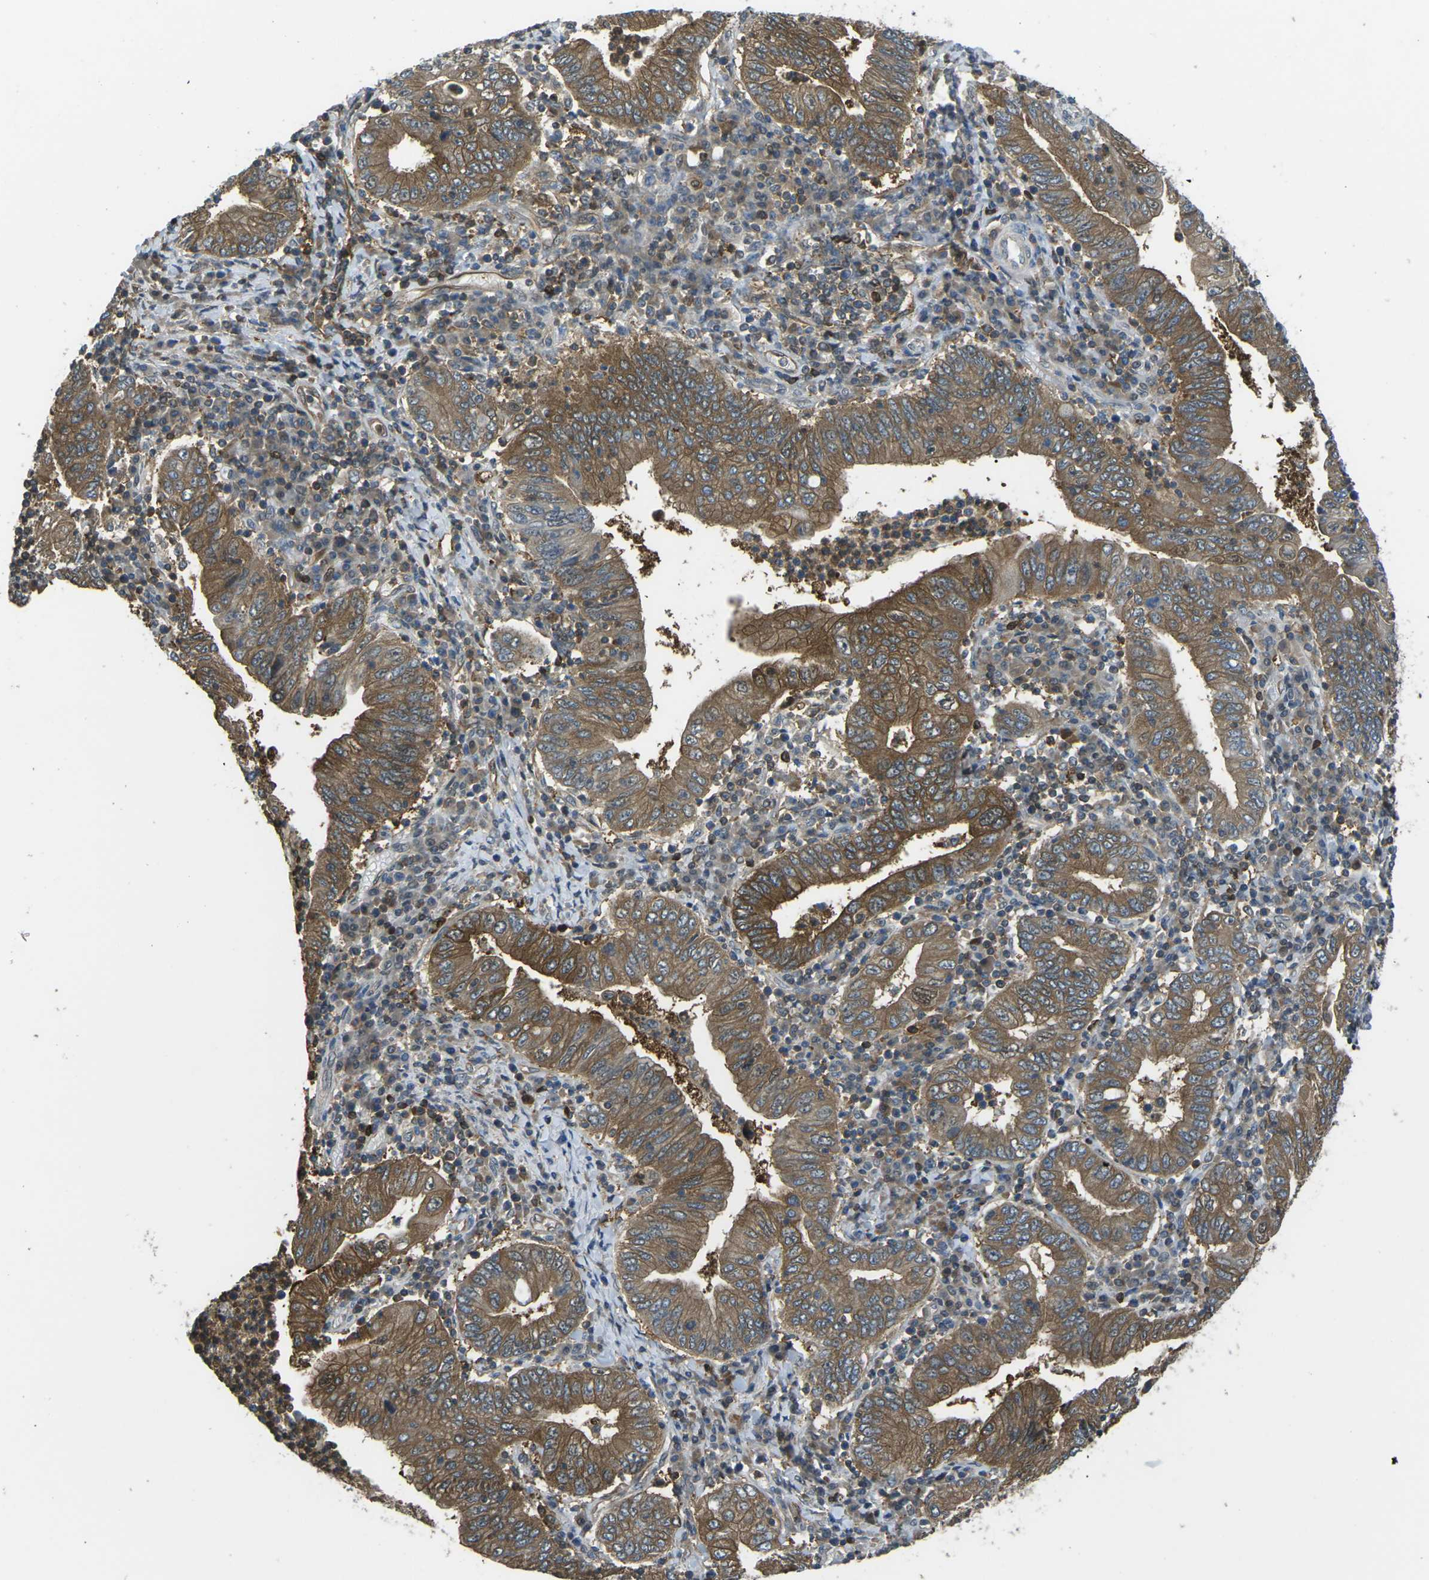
{"staining": {"intensity": "strong", "quantity": "25%-75%", "location": "cytoplasmic/membranous"}, "tissue": "stomach cancer", "cell_type": "Tumor cells", "image_type": "cancer", "snomed": [{"axis": "morphology", "description": "Normal tissue, NOS"}, {"axis": "morphology", "description": "Adenocarcinoma, NOS"}, {"axis": "topography", "description": "Esophagus"}, {"axis": "topography", "description": "Stomach, upper"}, {"axis": "topography", "description": "Peripheral nerve tissue"}], "caption": "Protein expression analysis of human stomach cancer reveals strong cytoplasmic/membranous positivity in approximately 25%-75% of tumor cells.", "gene": "PIEZO2", "patient": {"sex": "male", "age": 62}}